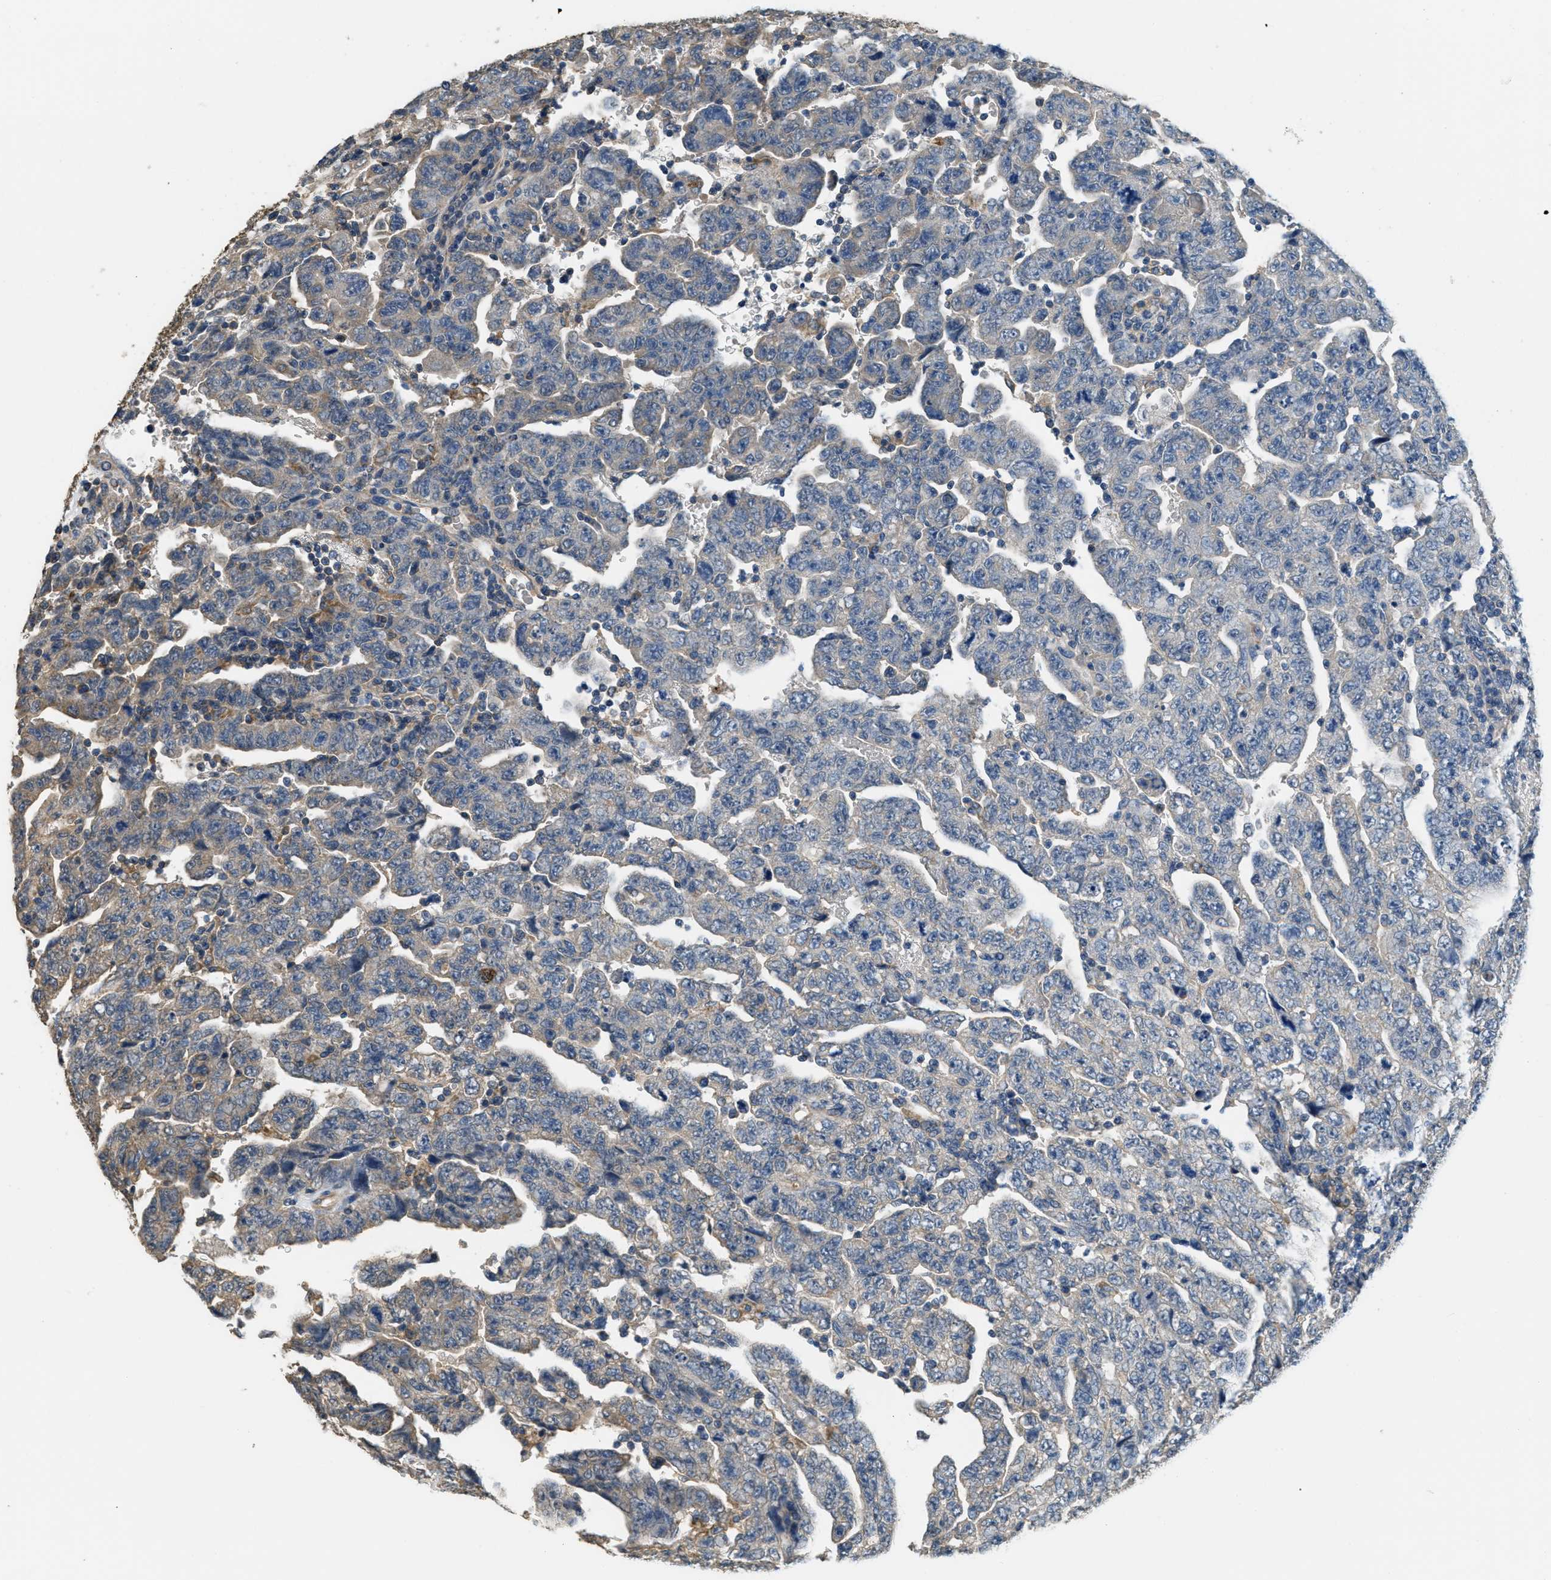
{"staining": {"intensity": "weak", "quantity": "<25%", "location": "cytoplasmic/membranous"}, "tissue": "testis cancer", "cell_type": "Tumor cells", "image_type": "cancer", "snomed": [{"axis": "morphology", "description": "Carcinoma, Embryonal, NOS"}, {"axis": "topography", "description": "Testis"}], "caption": "This histopathology image is of testis cancer stained with immunohistochemistry (IHC) to label a protein in brown with the nuclei are counter-stained blue. There is no expression in tumor cells. The staining is performed using DAB (3,3'-diaminobenzidine) brown chromogen with nuclei counter-stained in using hematoxylin.", "gene": "THBS2", "patient": {"sex": "male", "age": 28}}